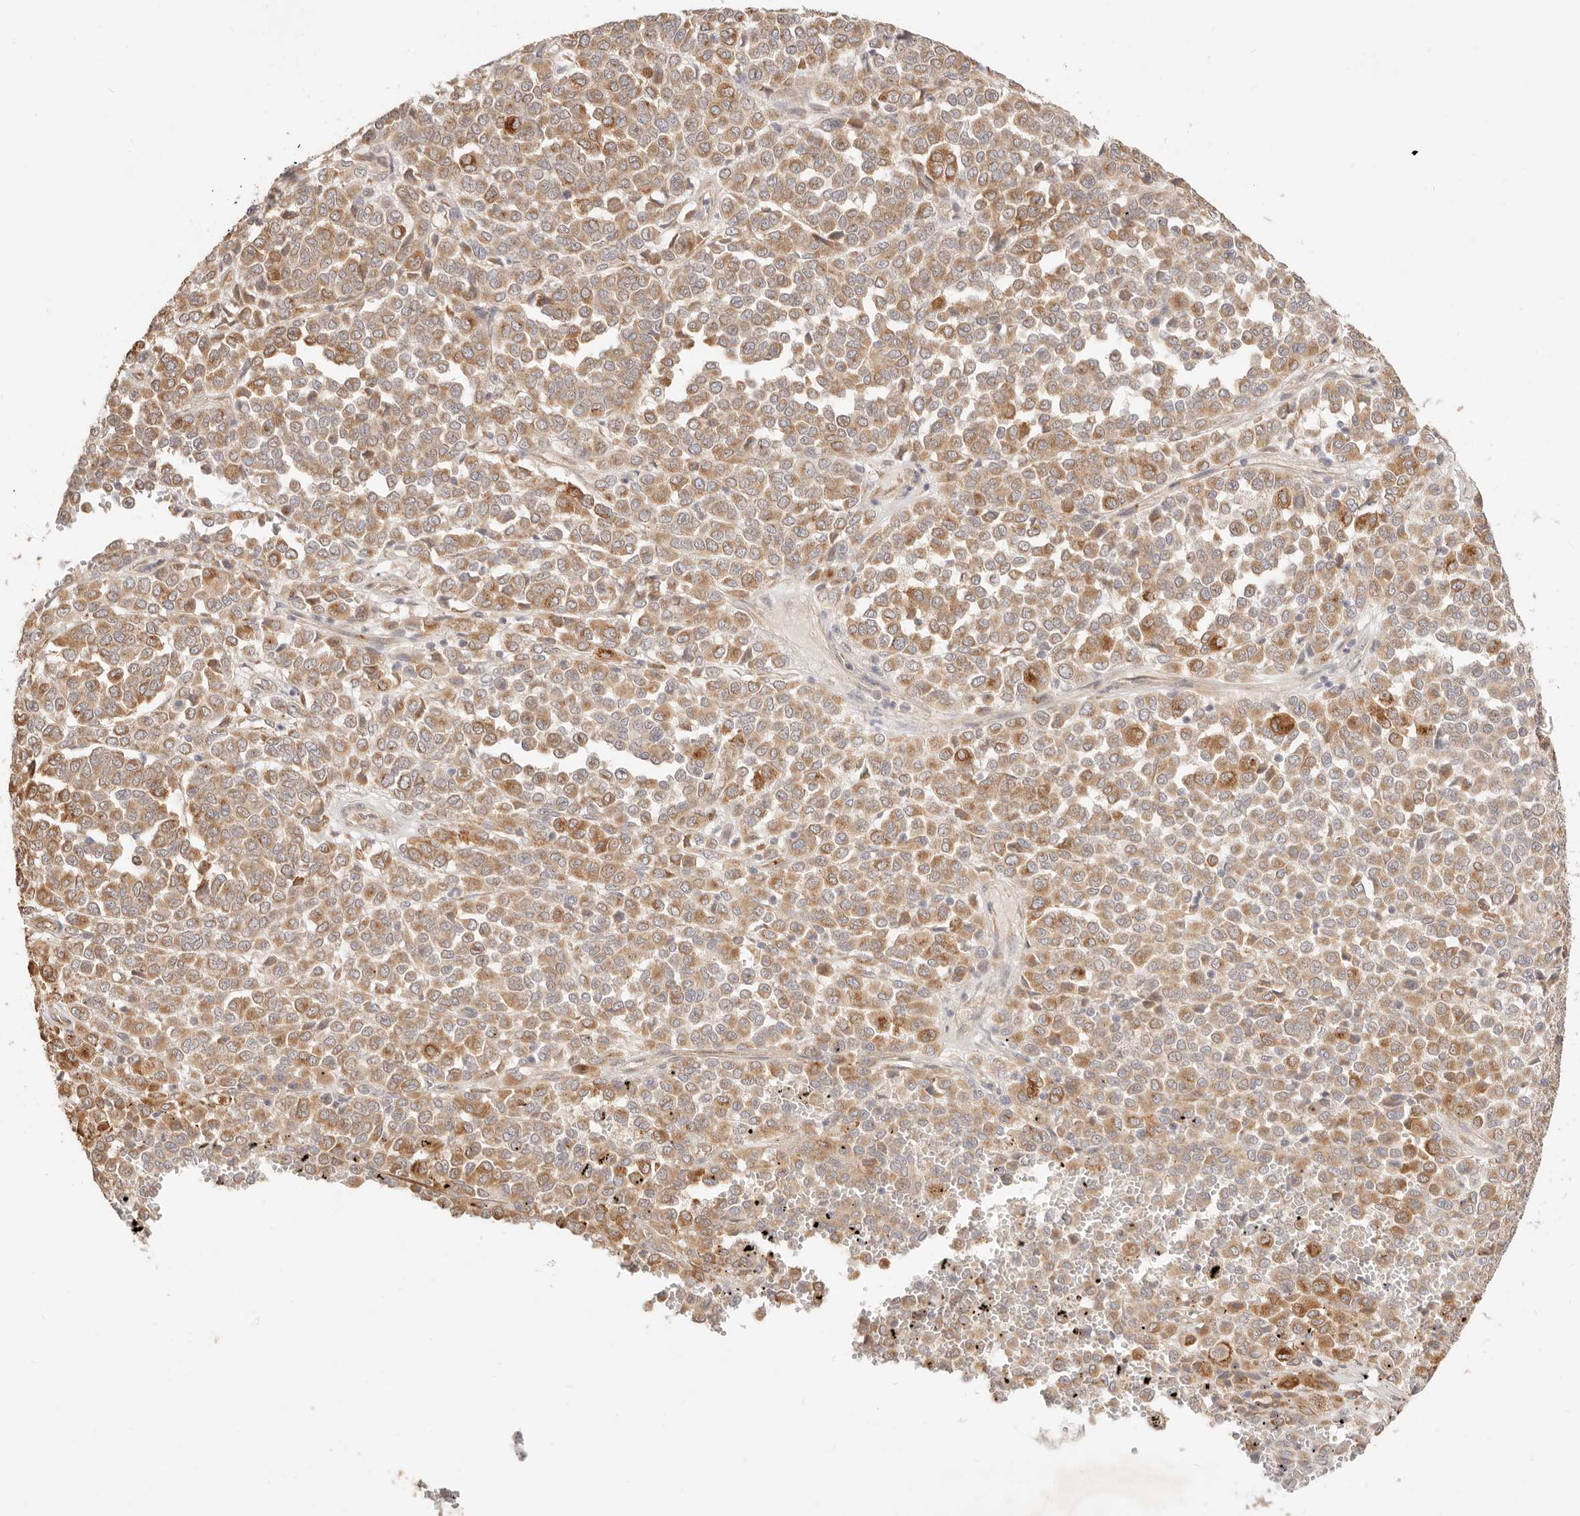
{"staining": {"intensity": "moderate", "quantity": ">75%", "location": "cytoplasmic/membranous"}, "tissue": "melanoma", "cell_type": "Tumor cells", "image_type": "cancer", "snomed": [{"axis": "morphology", "description": "Malignant melanoma, Metastatic site"}, {"axis": "topography", "description": "Pancreas"}], "caption": "IHC of human malignant melanoma (metastatic site) exhibits medium levels of moderate cytoplasmic/membranous staining in about >75% of tumor cells.", "gene": "UBXN10", "patient": {"sex": "female", "age": 30}}